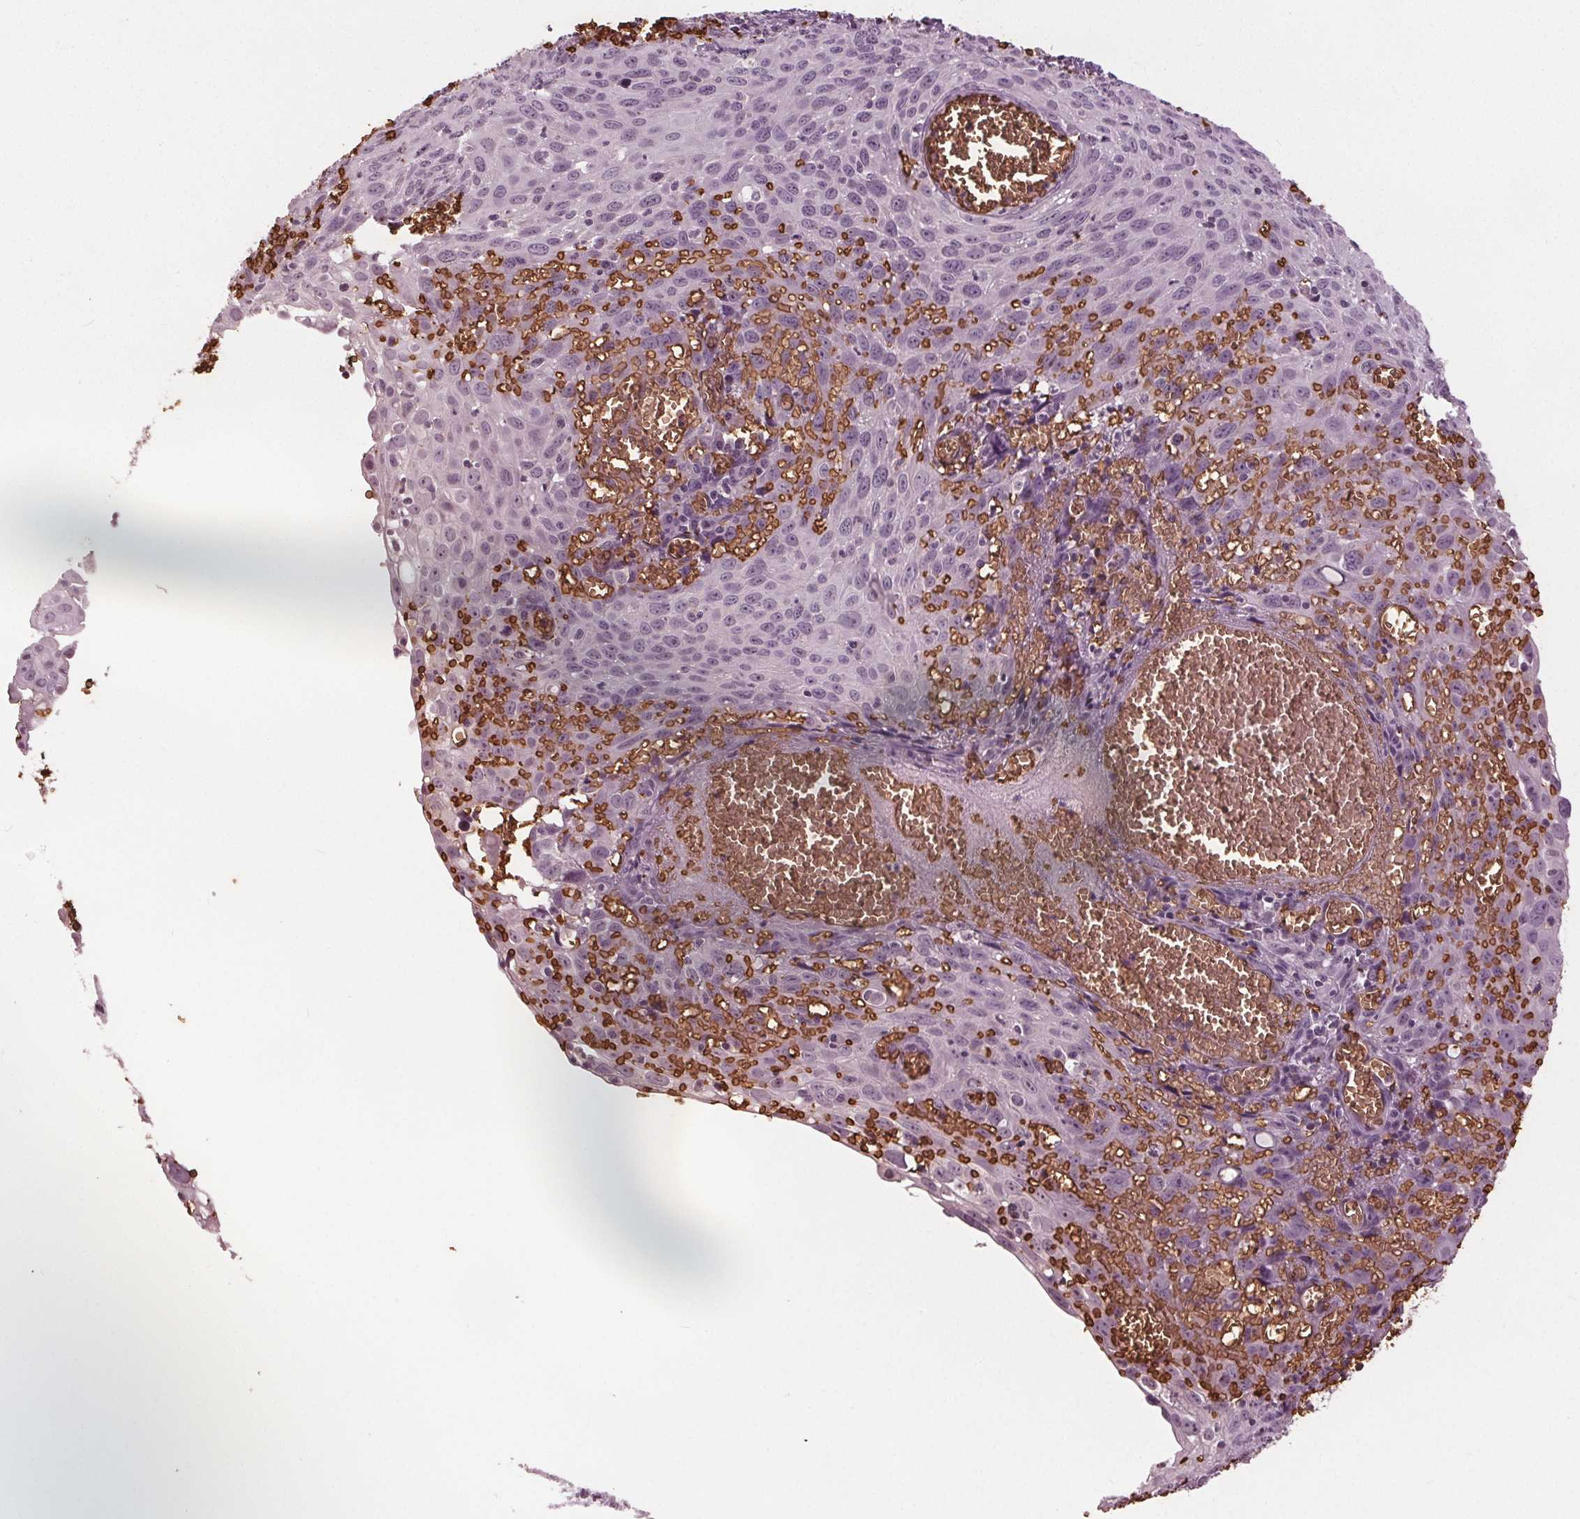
{"staining": {"intensity": "negative", "quantity": "none", "location": "none"}, "tissue": "cervical cancer", "cell_type": "Tumor cells", "image_type": "cancer", "snomed": [{"axis": "morphology", "description": "Squamous cell carcinoma, NOS"}, {"axis": "topography", "description": "Cervix"}], "caption": "DAB immunohistochemical staining of human squamous cell carcinoma (cervical) displays no significant positivity in tumor cells.", "gene": "SLC4A1", "patient": {"sex": "female", "age": 38}}